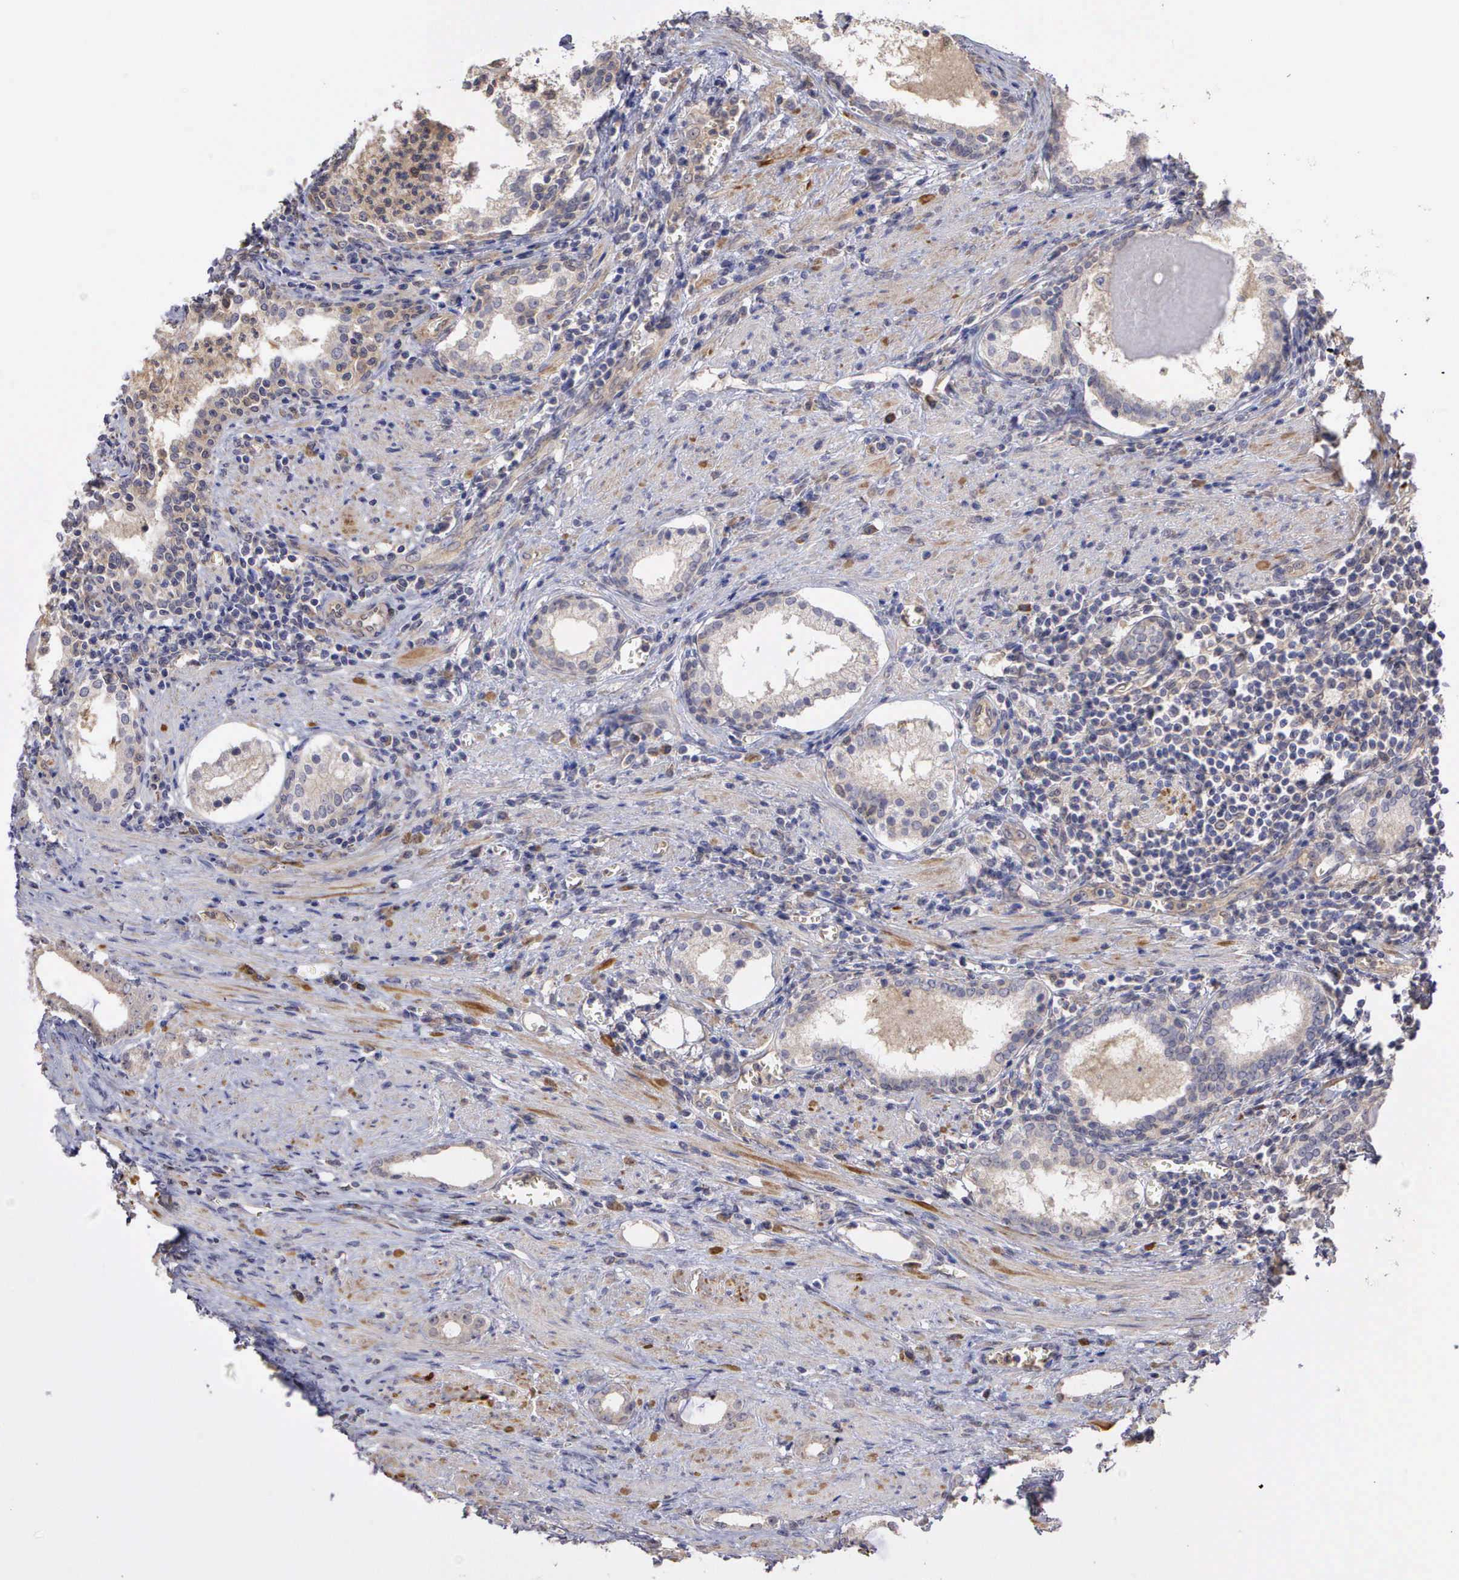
{"staining": {"intensity": "weak", "quantity": "25%-75%", "location": "cytoplasmic/membranous"}, "tissue": "prostate cancer", "cell_type": "Tumor cells", "image_type": "cancer", "snomed": [{"axis": "morphology", "description": "Adenocarcinoma, Medium grade"}, {"axis": "topography", "description": "Prostate"}], "caption": "There is low levels of weak cytoplasmic/membranous positivity in tumor cells of medium-grade adenocarcinoma (prostate), as demonstrated by immunohistochemical staining (brown color).", "gene": "DNAJB7", "patient": {"sex": "male", "age": 73}}